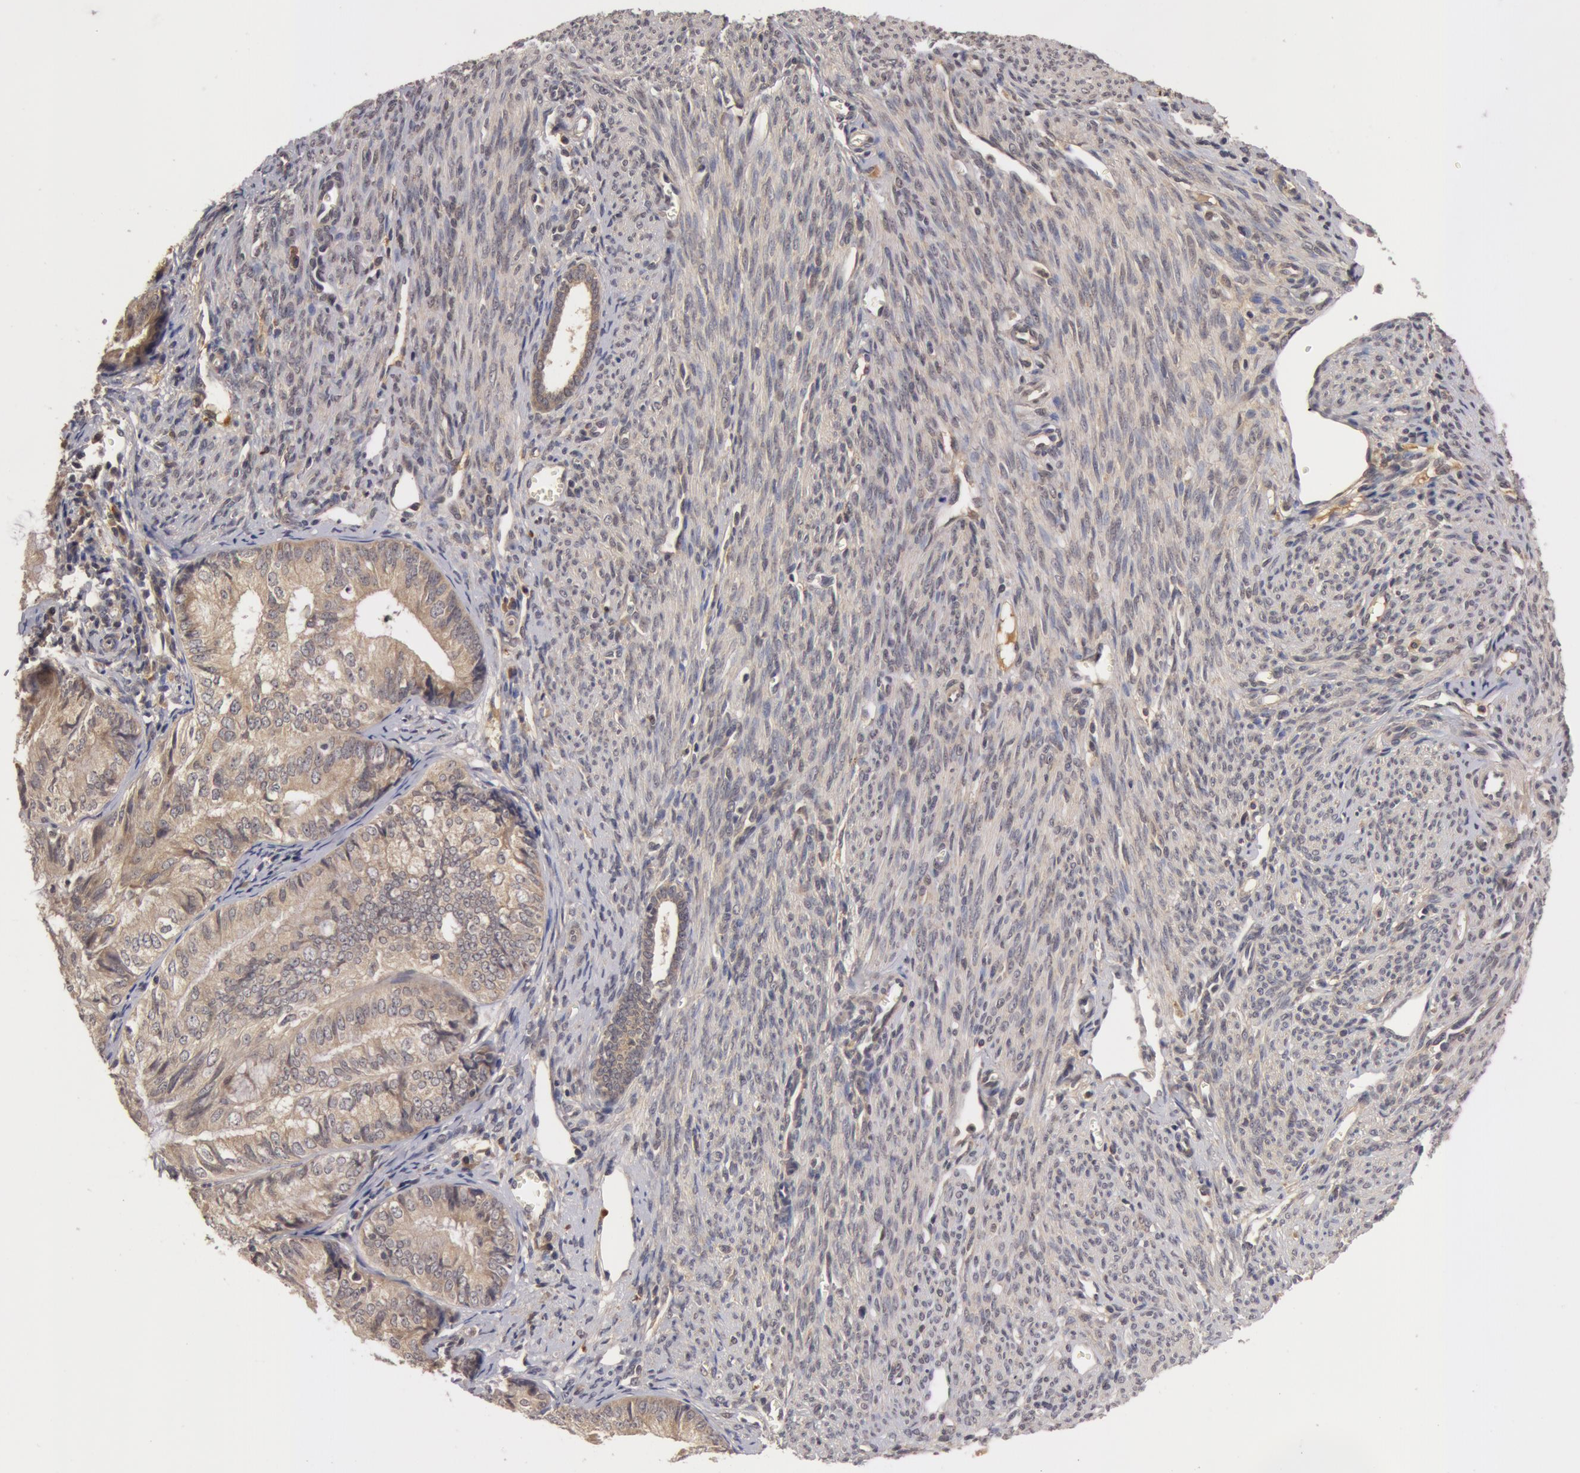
{"staining": {"intensity": "weak", "quantity": ">75%", "location": "cytoplasmic/membranous"}, "tissue": "endometrial cancer", "cell_type": "Tumor cells", "image_type": "cancer", "snomed": [{"axis": "morphology", "description": "Adenocarcinoma, NOS"}, {"axis": "topography", "description": "Endometrium"}], "caption": "Protein staining exhibits weak cytoplasmic/membranous expression in about >75% of tumor cells in endometrial cancer.", "gene": "BCHE", "patient": {"sex": "female", "age": 66}}